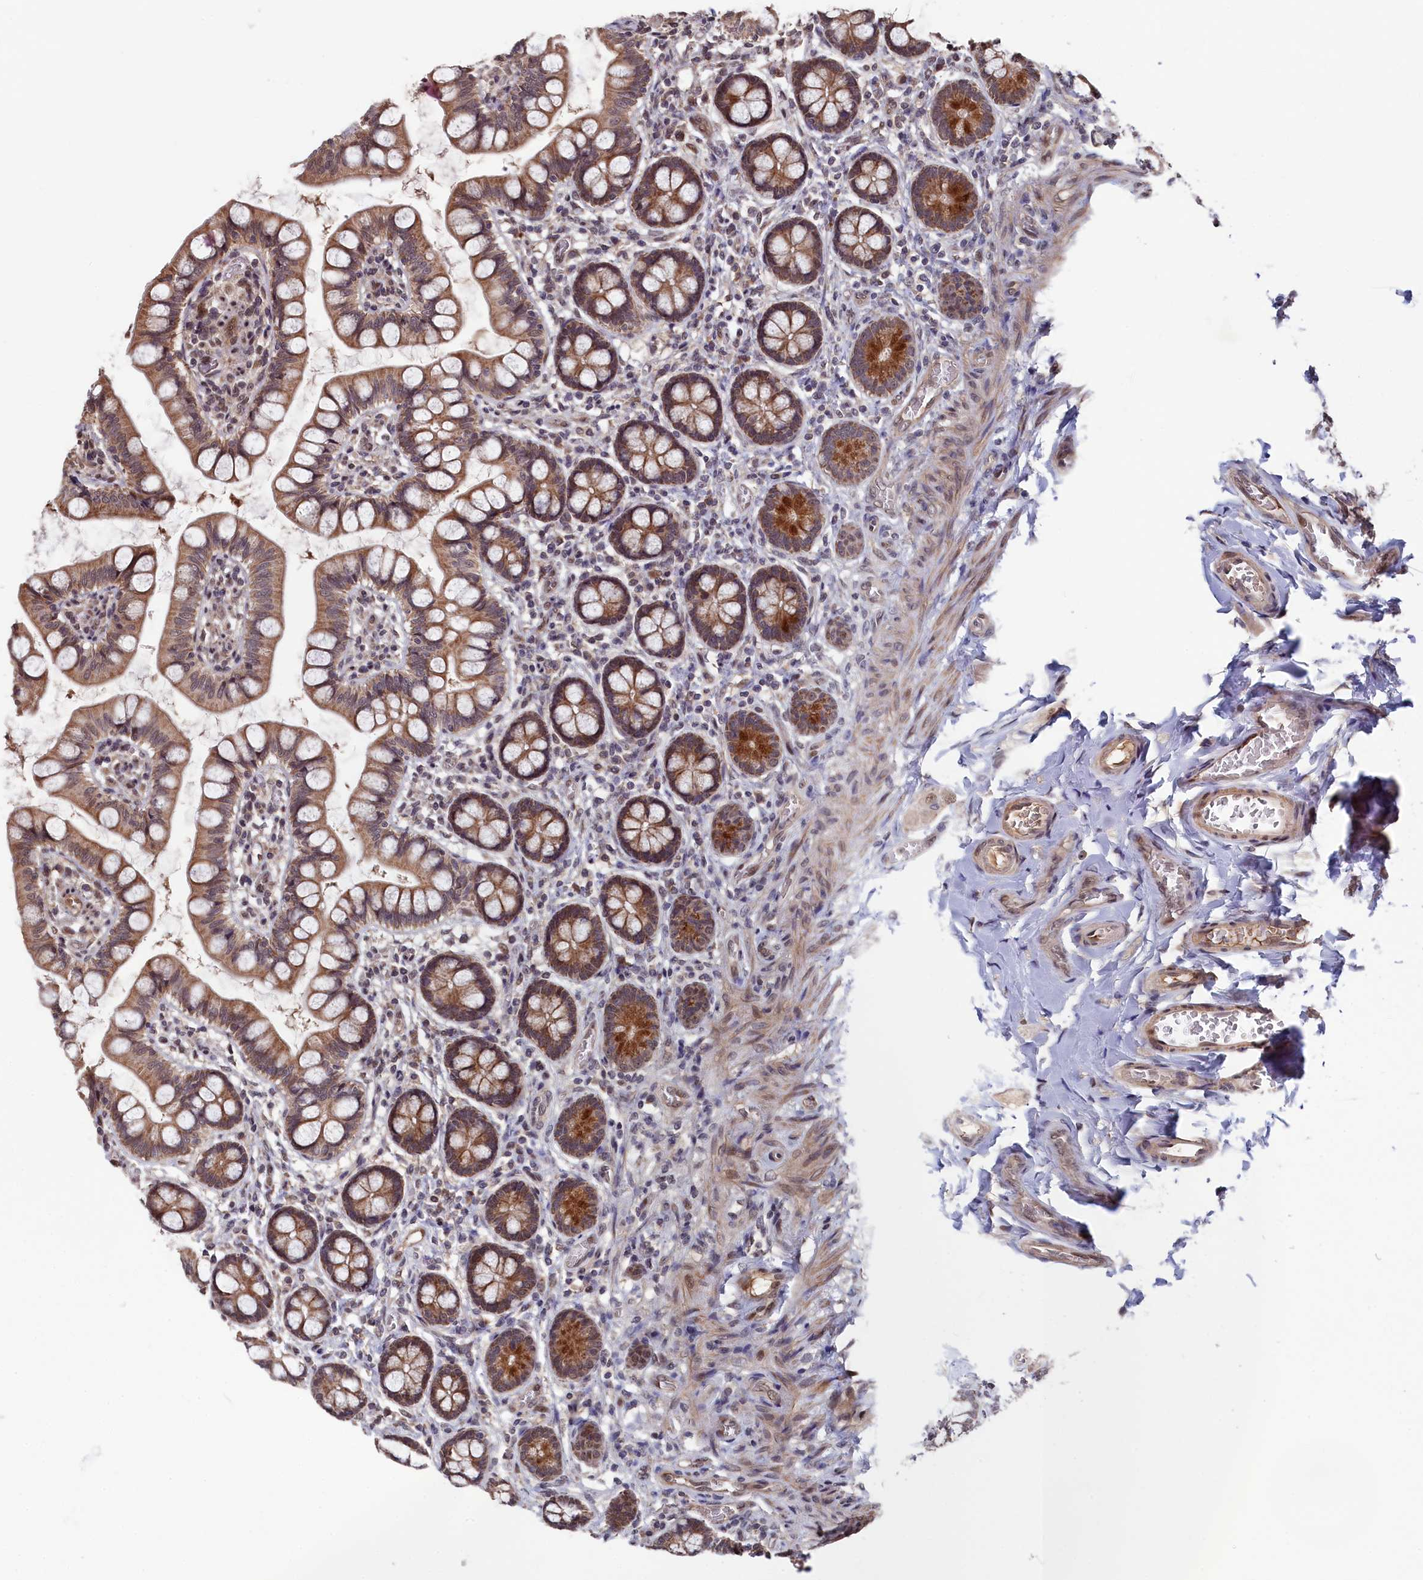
{"staining": {"intensity": "moderate", "quantity": ">75%", "location": "cytoplasmic/membranous"}, "tissue": "small intestine", "cell_type": "Glandular cells", "image_type": "normal", "snomed": [{"axis": "morphology", "description": "Normal tissue, NOS"}, {"axis": "topography", "description": "Small intestine"}], "caption": "Immunohistochemistry (IHC) image of normal small intestine stained for a protein (brown), which reveals medium levels of moderate cytoplasmic/membranous staining in approximately >75% of glandular cells.", "gene": "CLPX", "patient": {"sex": "male", "age": 52}}